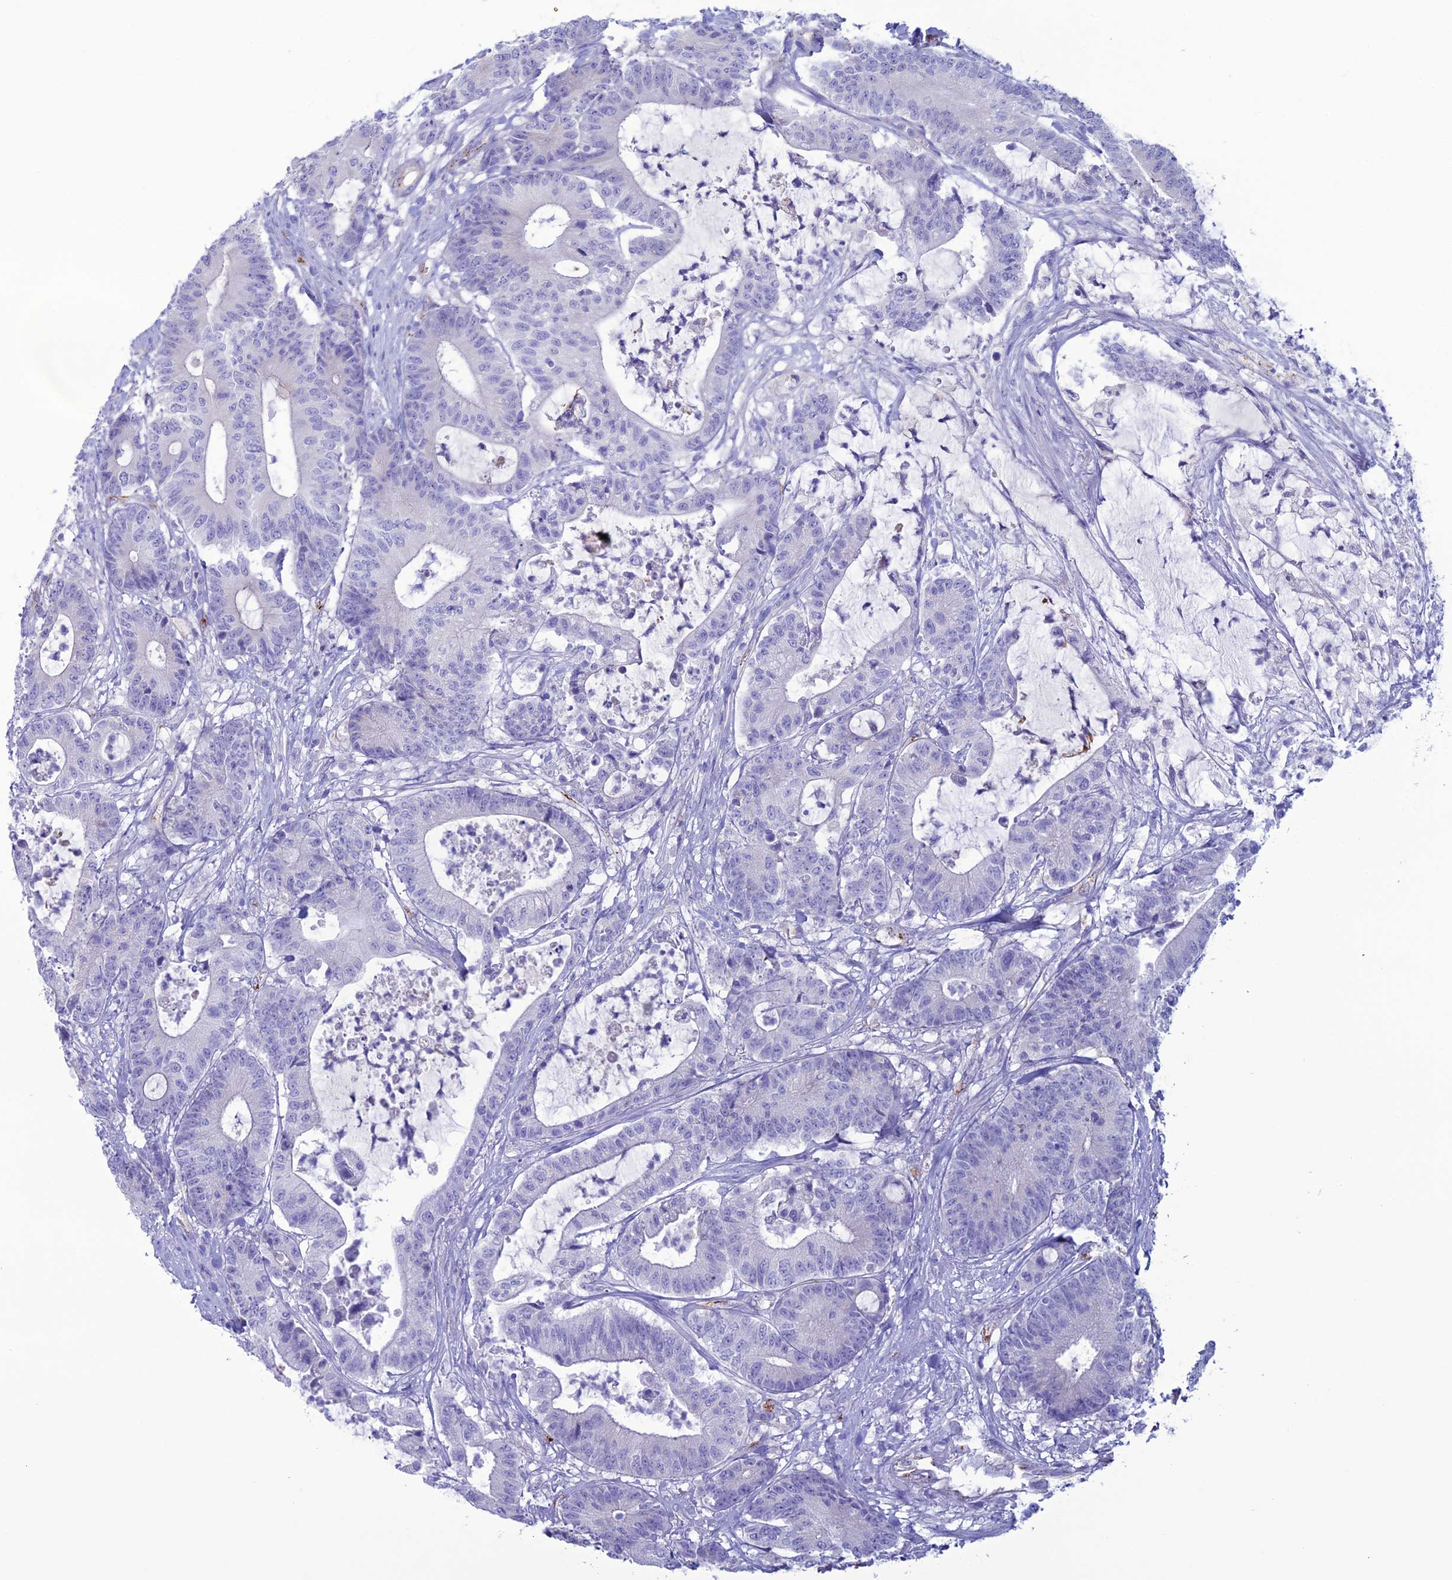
{"staining": {"intensity": "negative", "quantity": "none", "location": "none"}, "tissue": "colorectal cancer", "cell_type": "Tumor cells", "image_type": "cancer", "snomed": [{"axis": "morphology", "description": "Adenocarcinoma, NOS"}, {"axis": "topography", "description": "Colon"}], "caption": "Histopathology image shows no significant protein expression in tumor cells of colorectal cancer (adenocarcinoma).", "gene": "CDC42EP5", "patient": {"sex": "female", "age": 84}}